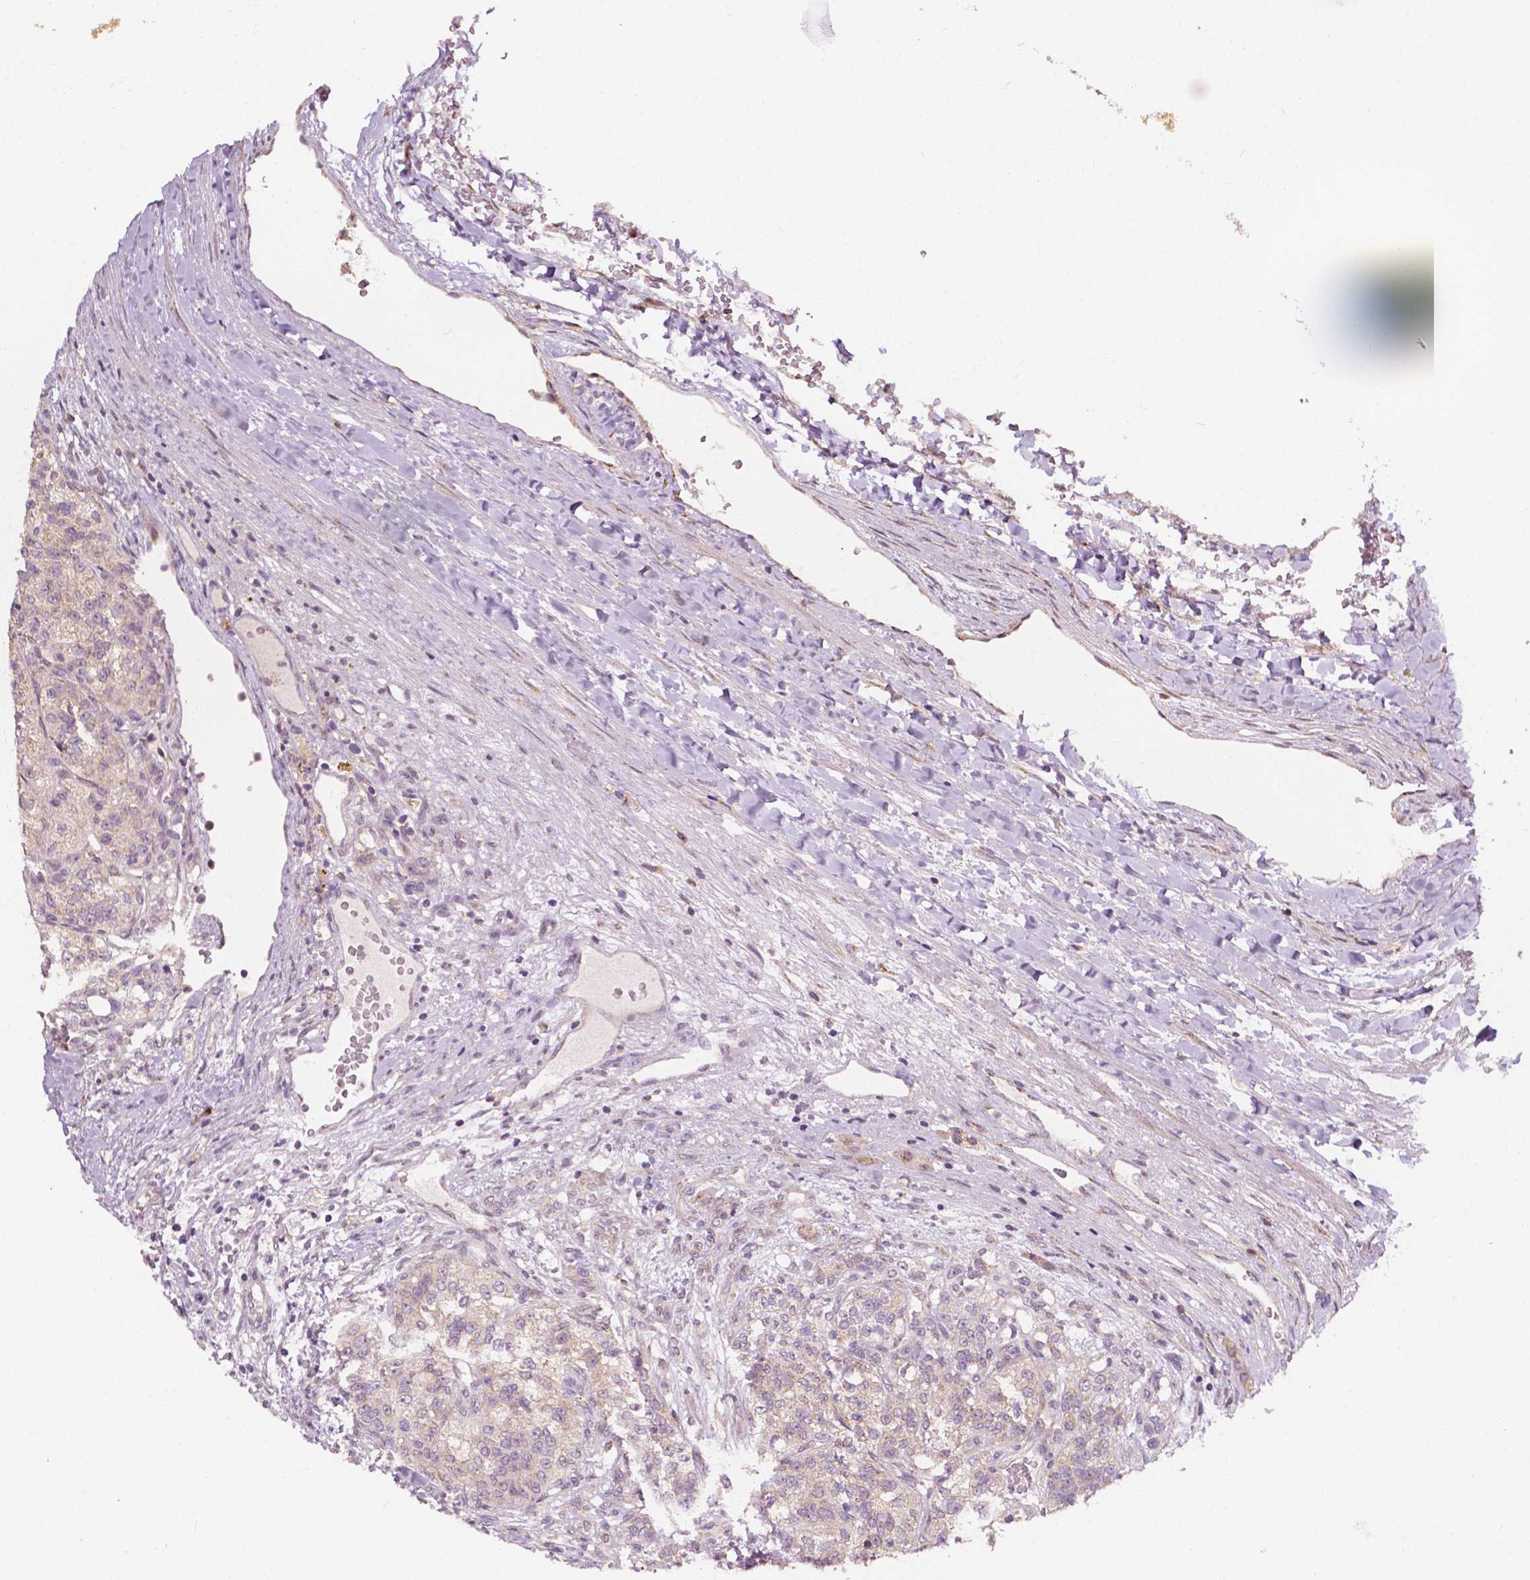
{"staining": {"intensity": "weak", "quantity": "<25%", "location": "cytoplasmic/membranous"}, "tissue": "renal cancer", "cell_type": "Tumor cells", "image_type": "cancer", "snomed": [{"axis": "morphology", "description": "Adenocarcinoma, NOS"}, {"axis": "topography", "description": "Kidney"}], "caption": "Immunohistochemical staining of human renal cancer exhibits no significant staining in tumor cells.", "gene": "EBAG9", "patient": {"sex": "female", "age": 63}}